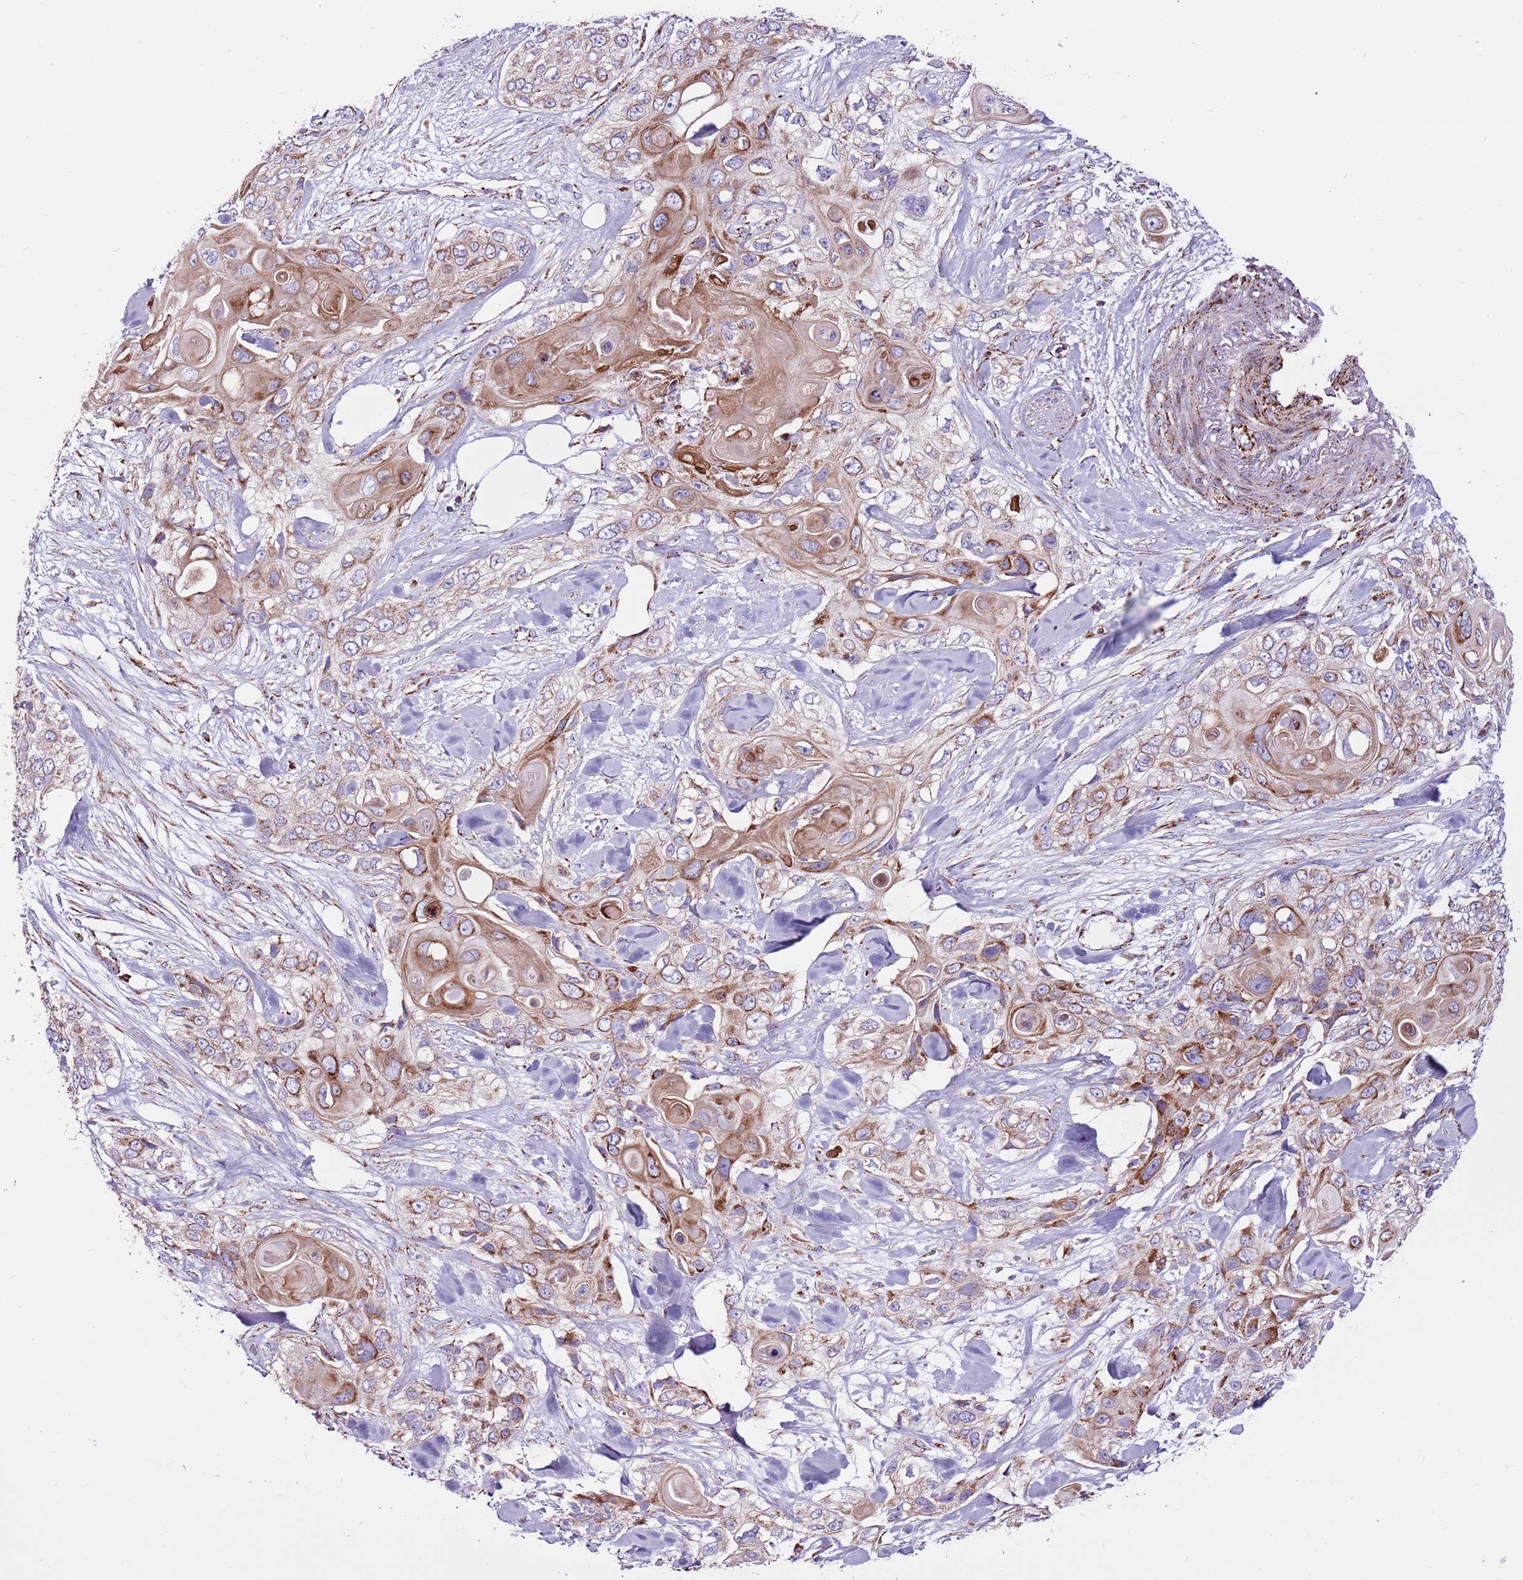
{"staining": {"intensity": "moderate", "quantity": ">75%", "location": "cytoplasmic/membranous"}, "tissue": "skin cancer", "cell_type": "Tumor cells", "image_type": "cancer", "snomed": [{"axis": "morphology", "description": "Normal tissue, NOS"}, {"axis": "morphology", "description": "Squamous cell carcinoma, NOS"}, {"axis": "topography", "description": "Skin"}], "caption": "Immunohistochemical staining of human skin cancer (squamous cell carcinoma) reveals medium levels of moderate cytoplasmic/membranous protein positivity in about >75% of tumor cells. Immunohistochemistry stains the protein in brown and the nuclei are stained blue.", "gene": "HECTD4", "patient": {"sex": "male", "age": 72}}